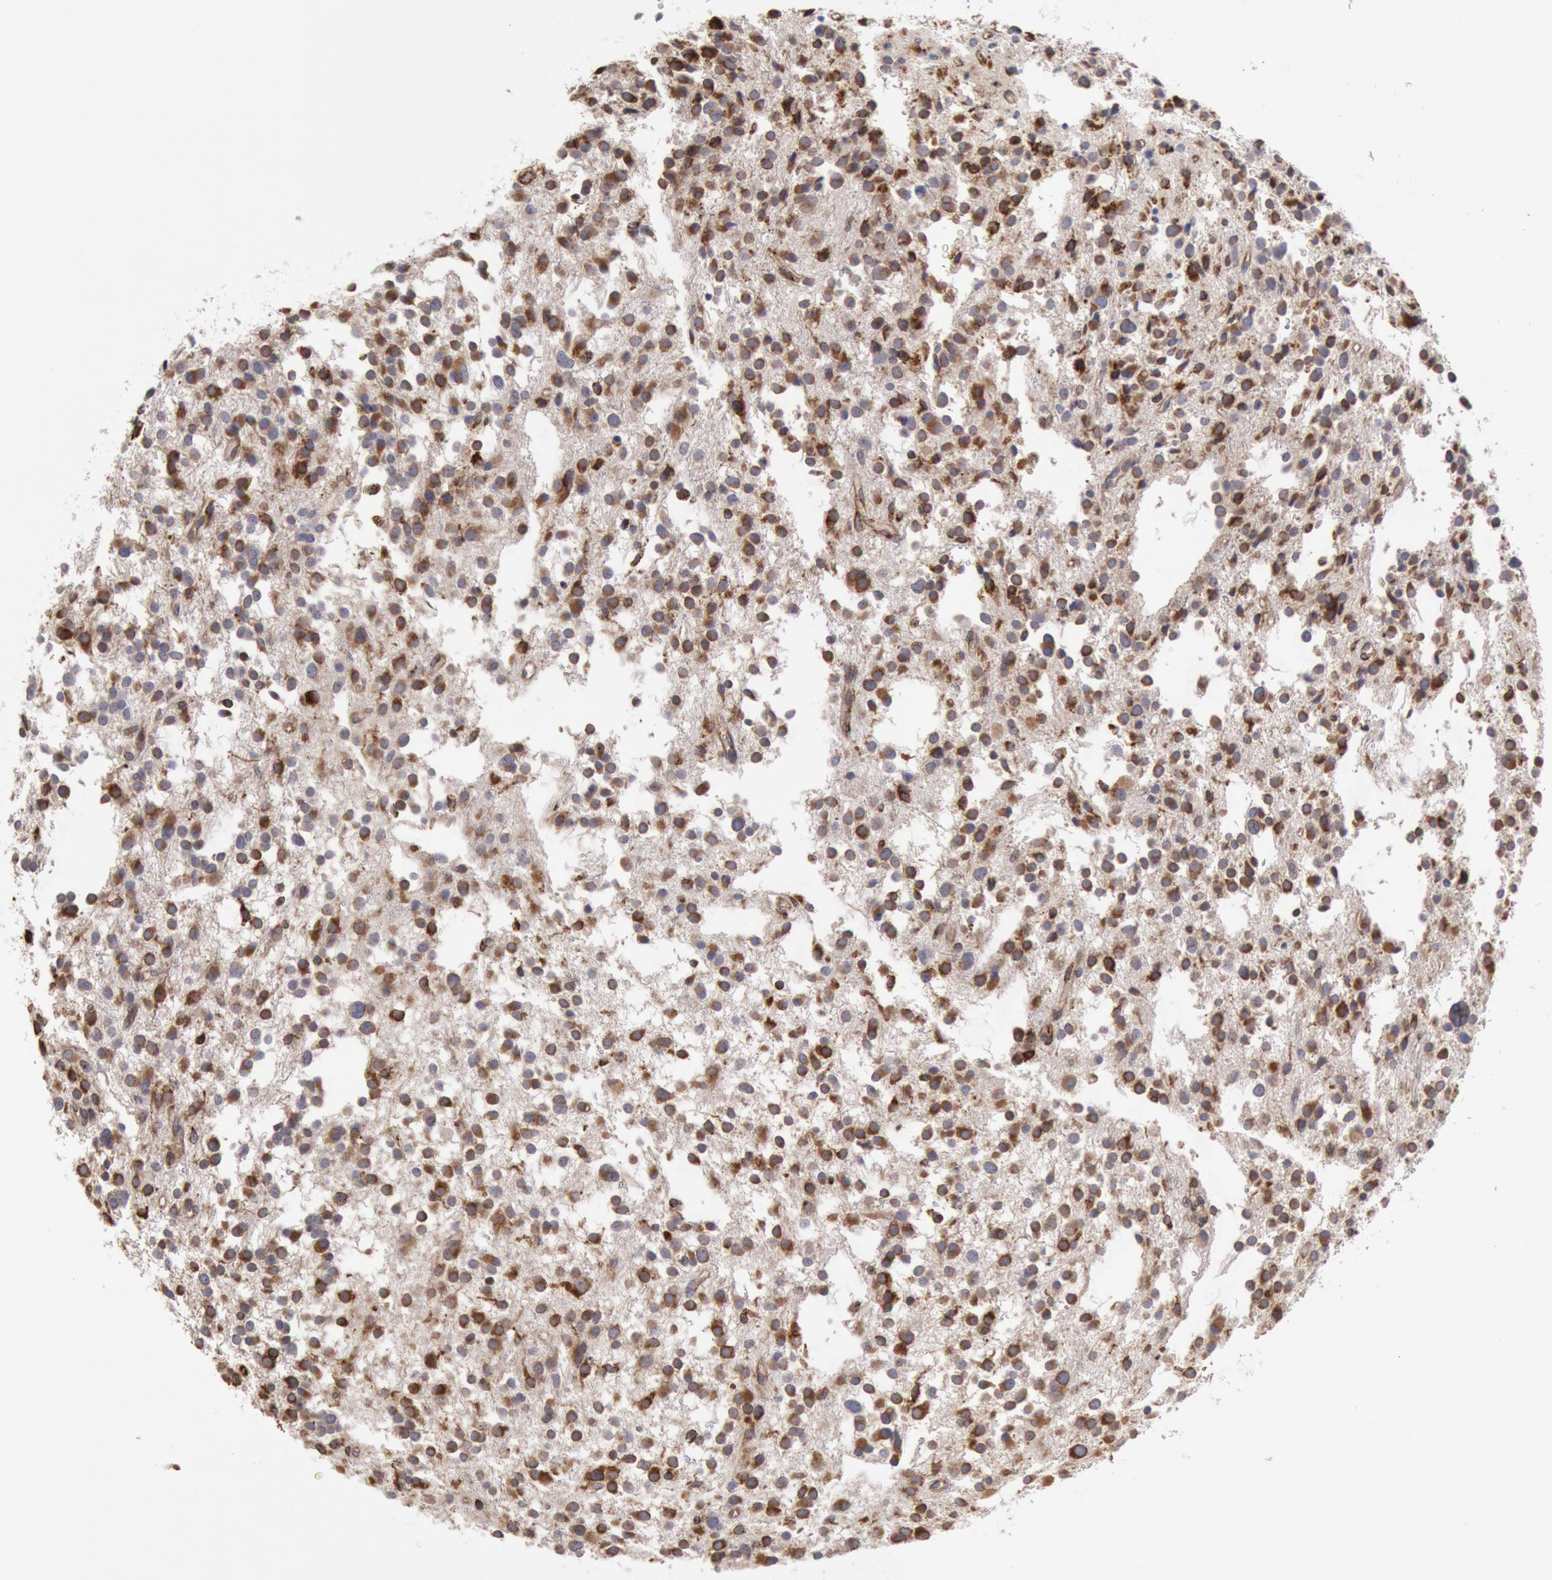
{"staining": {"intensity": "moderate", "quantity": "25%-75%", "location": "cytoplasmic/membranous"}, "tissue": "glioma", "cell_type": "Tumor cells", "image_type": "cancer", "snomed": [{"axis": "morphology", "description": "Glioma, malignant, Low grade"}, {"axis": "topography", "description": "Brain"}], "caption": "IHC of malignant glioma (low-grade) demonstrates medium levels of moderate cytoplasmic/membranous staining in about 25%-75% of tumor cells.", "gene": "ERP44", "patient": {"sex": "female", "age": 36}}